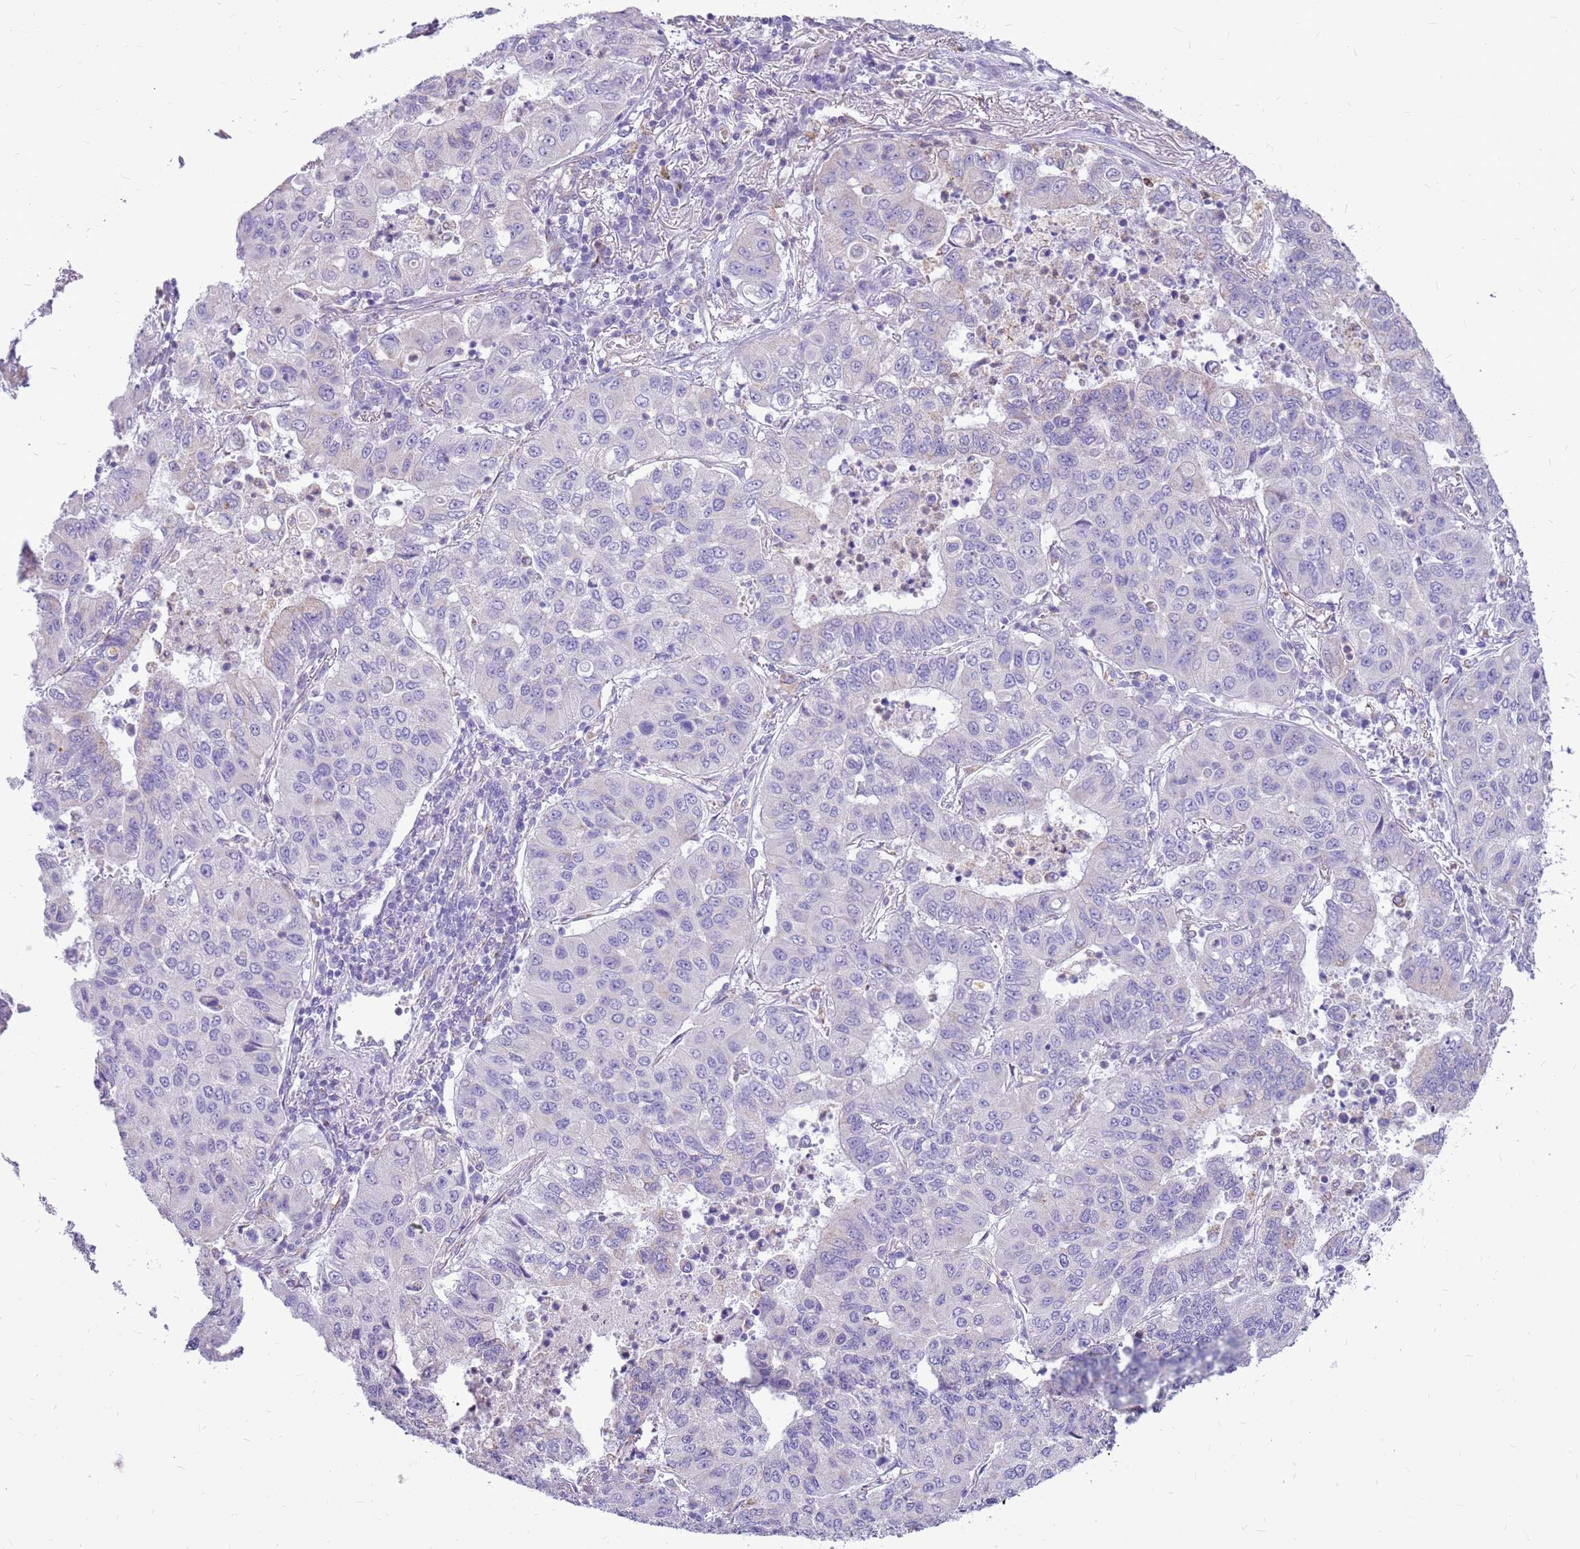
{"staining": {"intensity": "negative", "quantity": "none", "location": "none"}, "tissue": "lung cancer", "cell_type": "Tumor cells", "image_type": "cancer", "snomed": [{"axis": "morphology", "description": "Squamous cell carcinoma, NOS"}, {"axis": "topography", "description": "Lung"}], "caption": "A high-resolution photomicrograph shows immunohistochemistry (IHC) staining of squamous cell carcinoma (lung), which displays no significant positivity in tumor cells.", "gene": "PCNX1", "patient": {"sex": "male", "age": 74}}